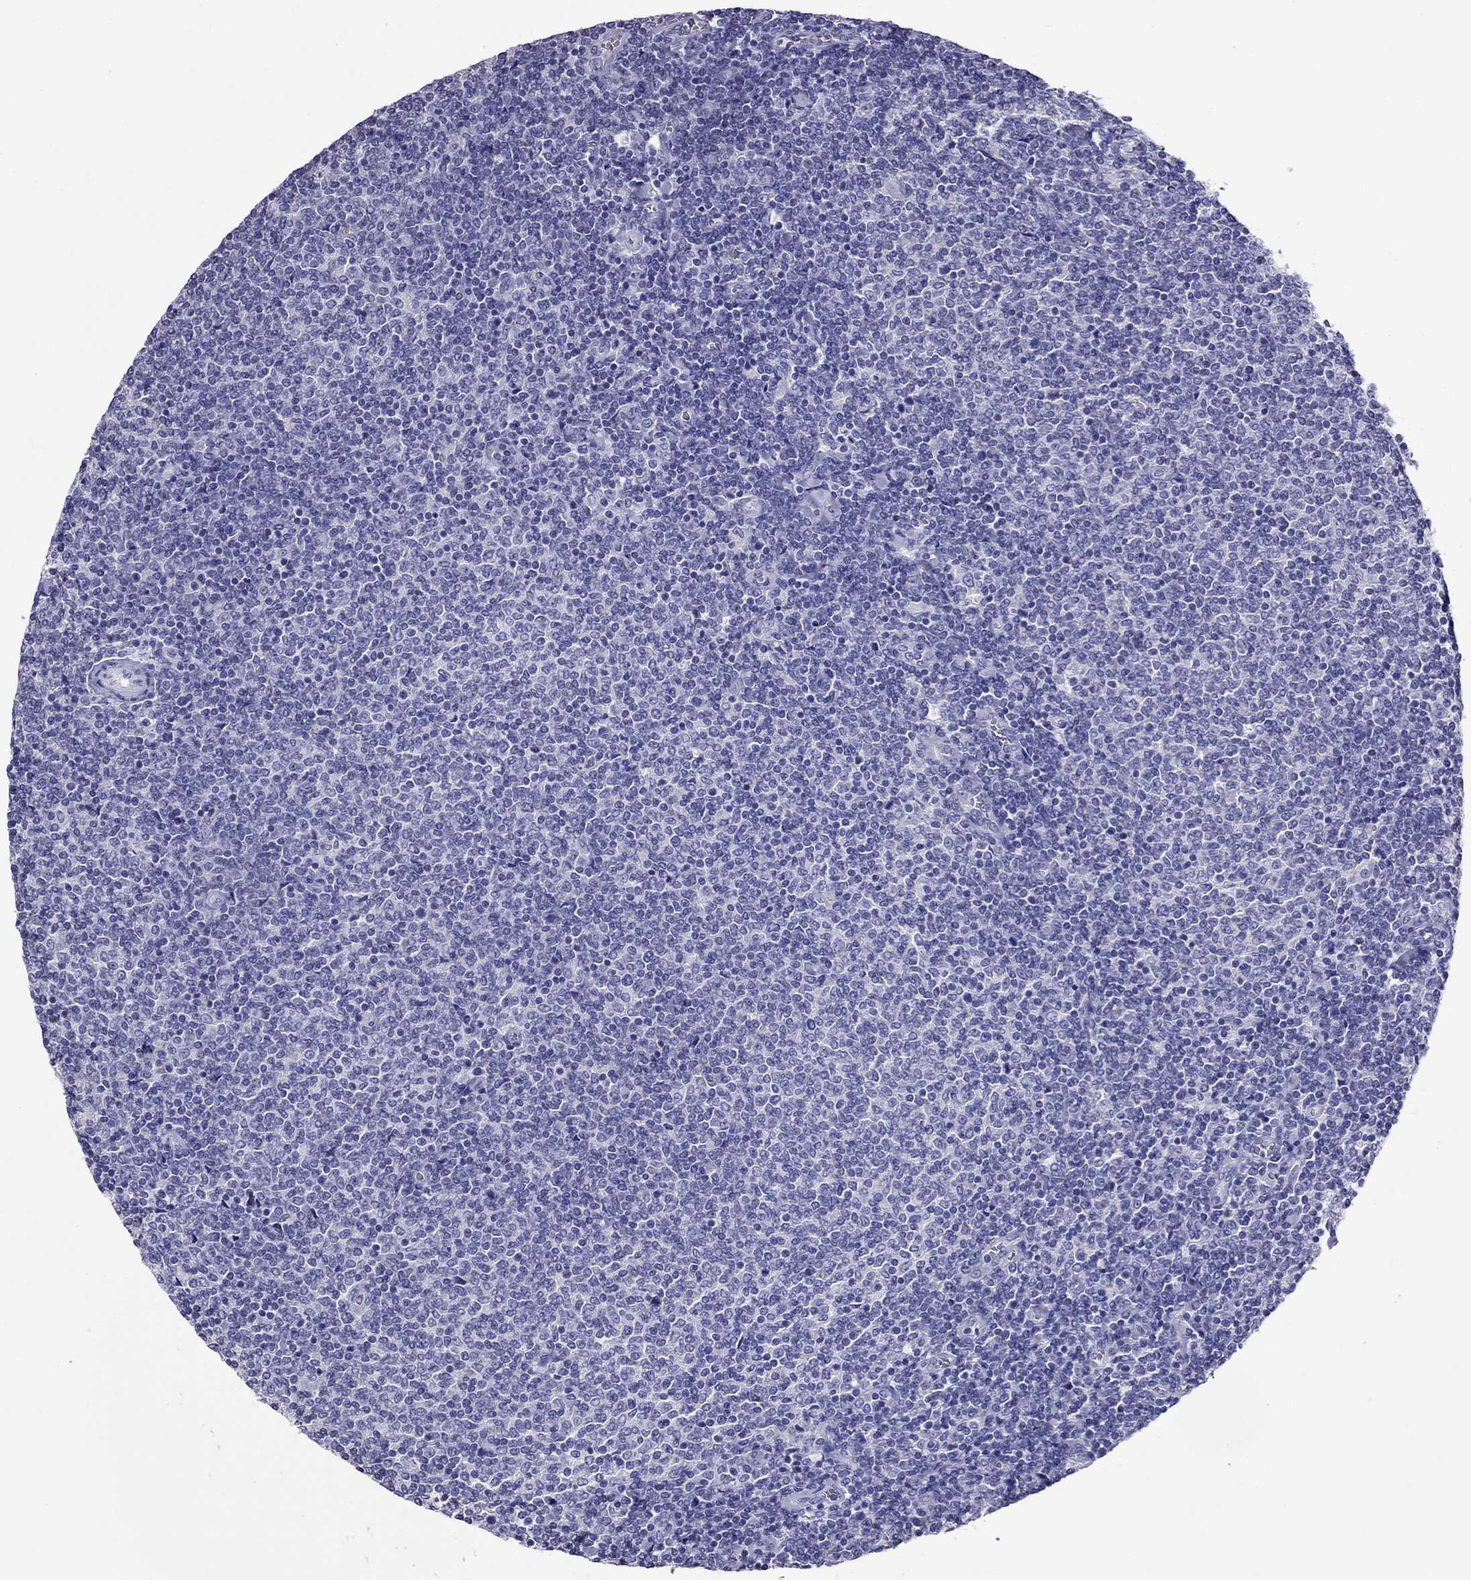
{"staining": {"intensity": "negative", "quantity": "none", "location": "none"}, "tissue": "lymphoma", "cell_type": "Tumor cells", "image_type": "cancer", "snomed": [{"axis": "morphology", "description": "Malignant lymphoma, non-Hodgkin's type, Low grade"}, {"axis": "topography", "description": "Lymph node"}], "caption": "Tumor cells are negative for protein expression in human low-grade malignant lymphoma, non-Hodgkin's type.", "gene": "TTLL13", "patient": {"sex": "male", "age": 52}}